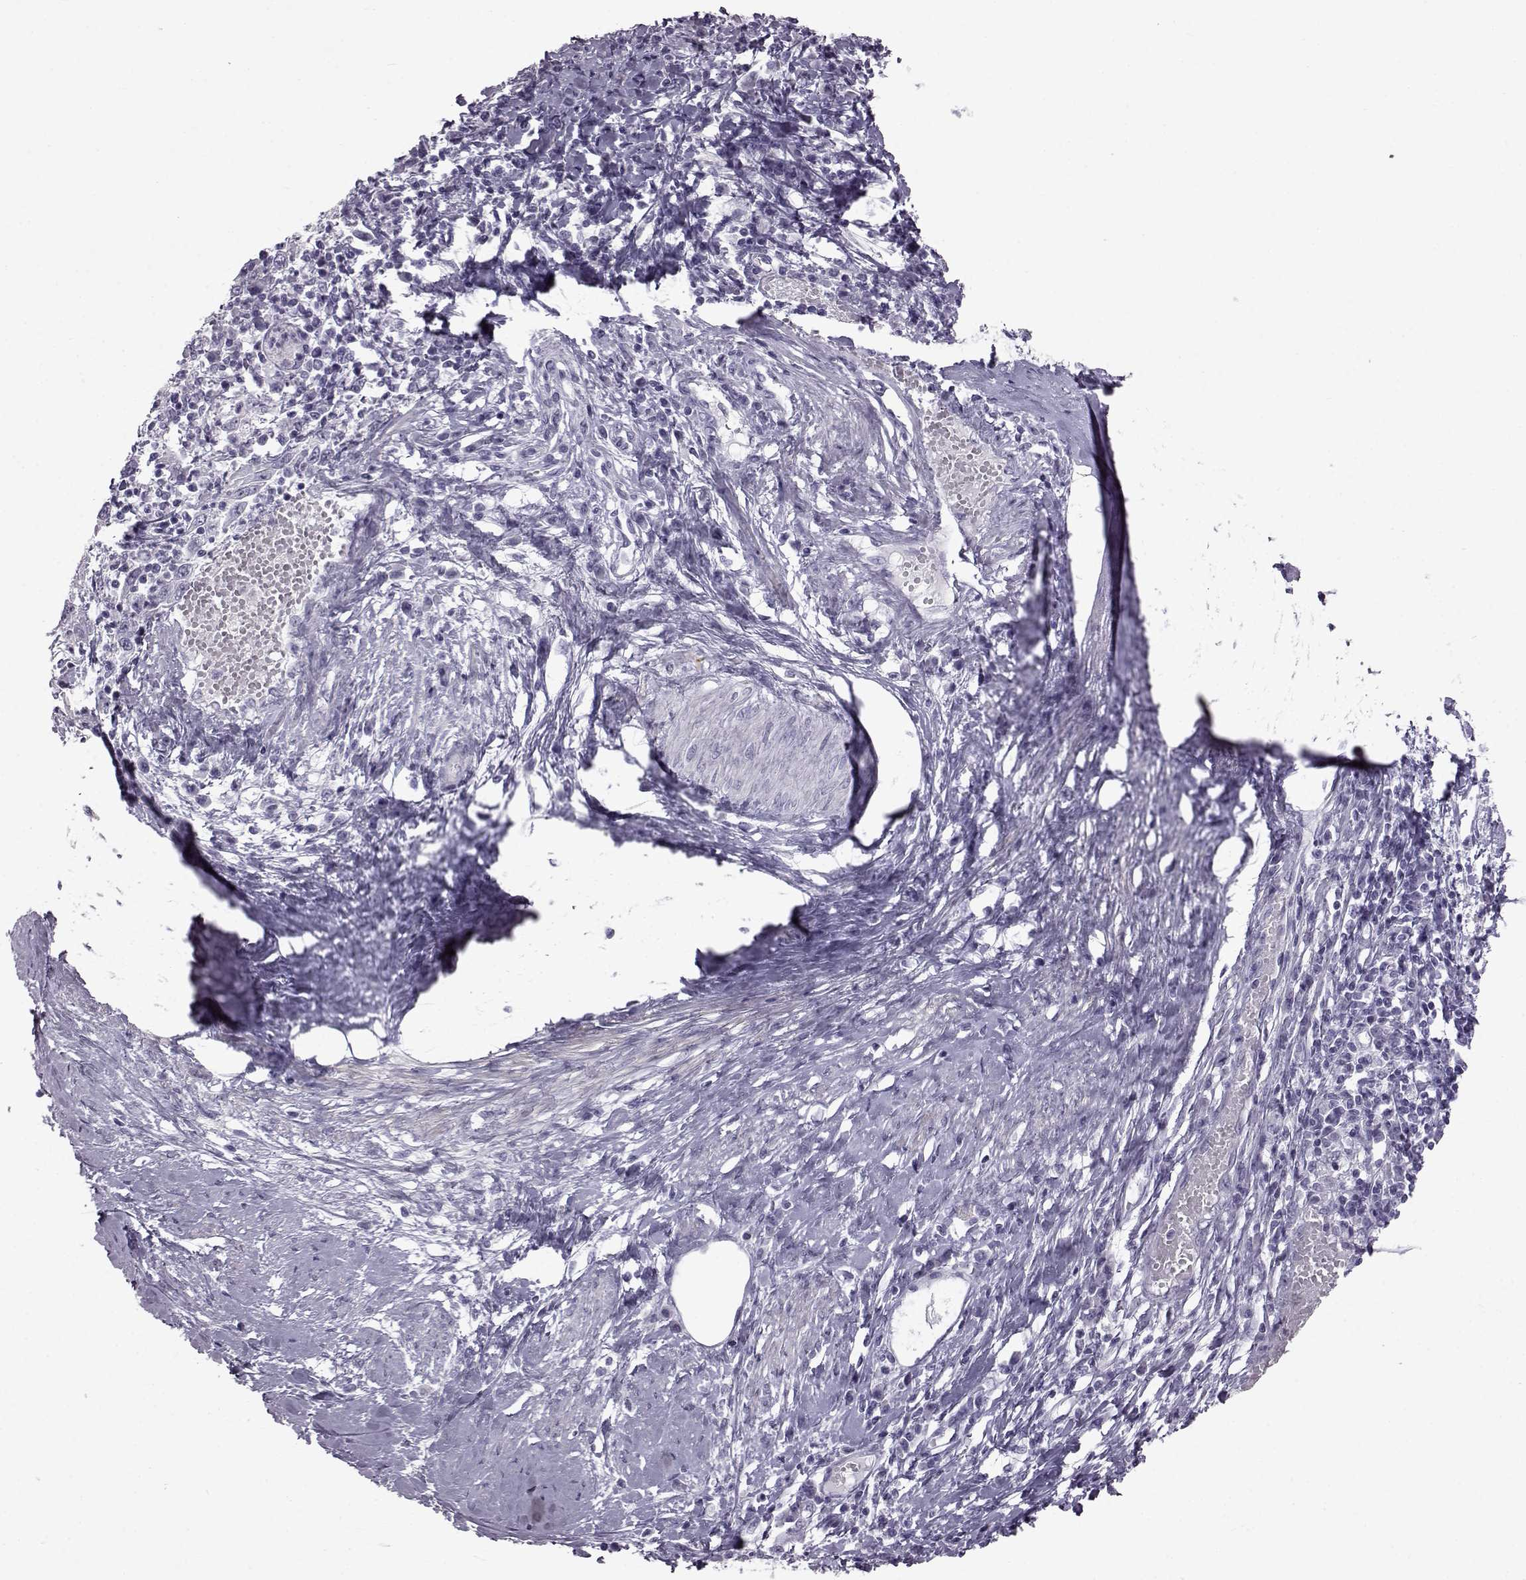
{"staining": {"intensity": "negative", "quantity": "none", "location": "none"}, "tissue": "cervical cancer", "cell_type": "Tumor cells", "image_type": "cancer", "snomed": [{"axis": "morphology", "description": "Squamous cell carcinoma, NOS"}, {"axis": "topography", "description": "Cervix"}], "caption": "Immunohistochemistry (IHC) of cervical squamous cell carcinoma demonstrates no positivity in tumor cells.", "gene": "SLC28A2", "patient": {"sex": "female", "age": 46}}